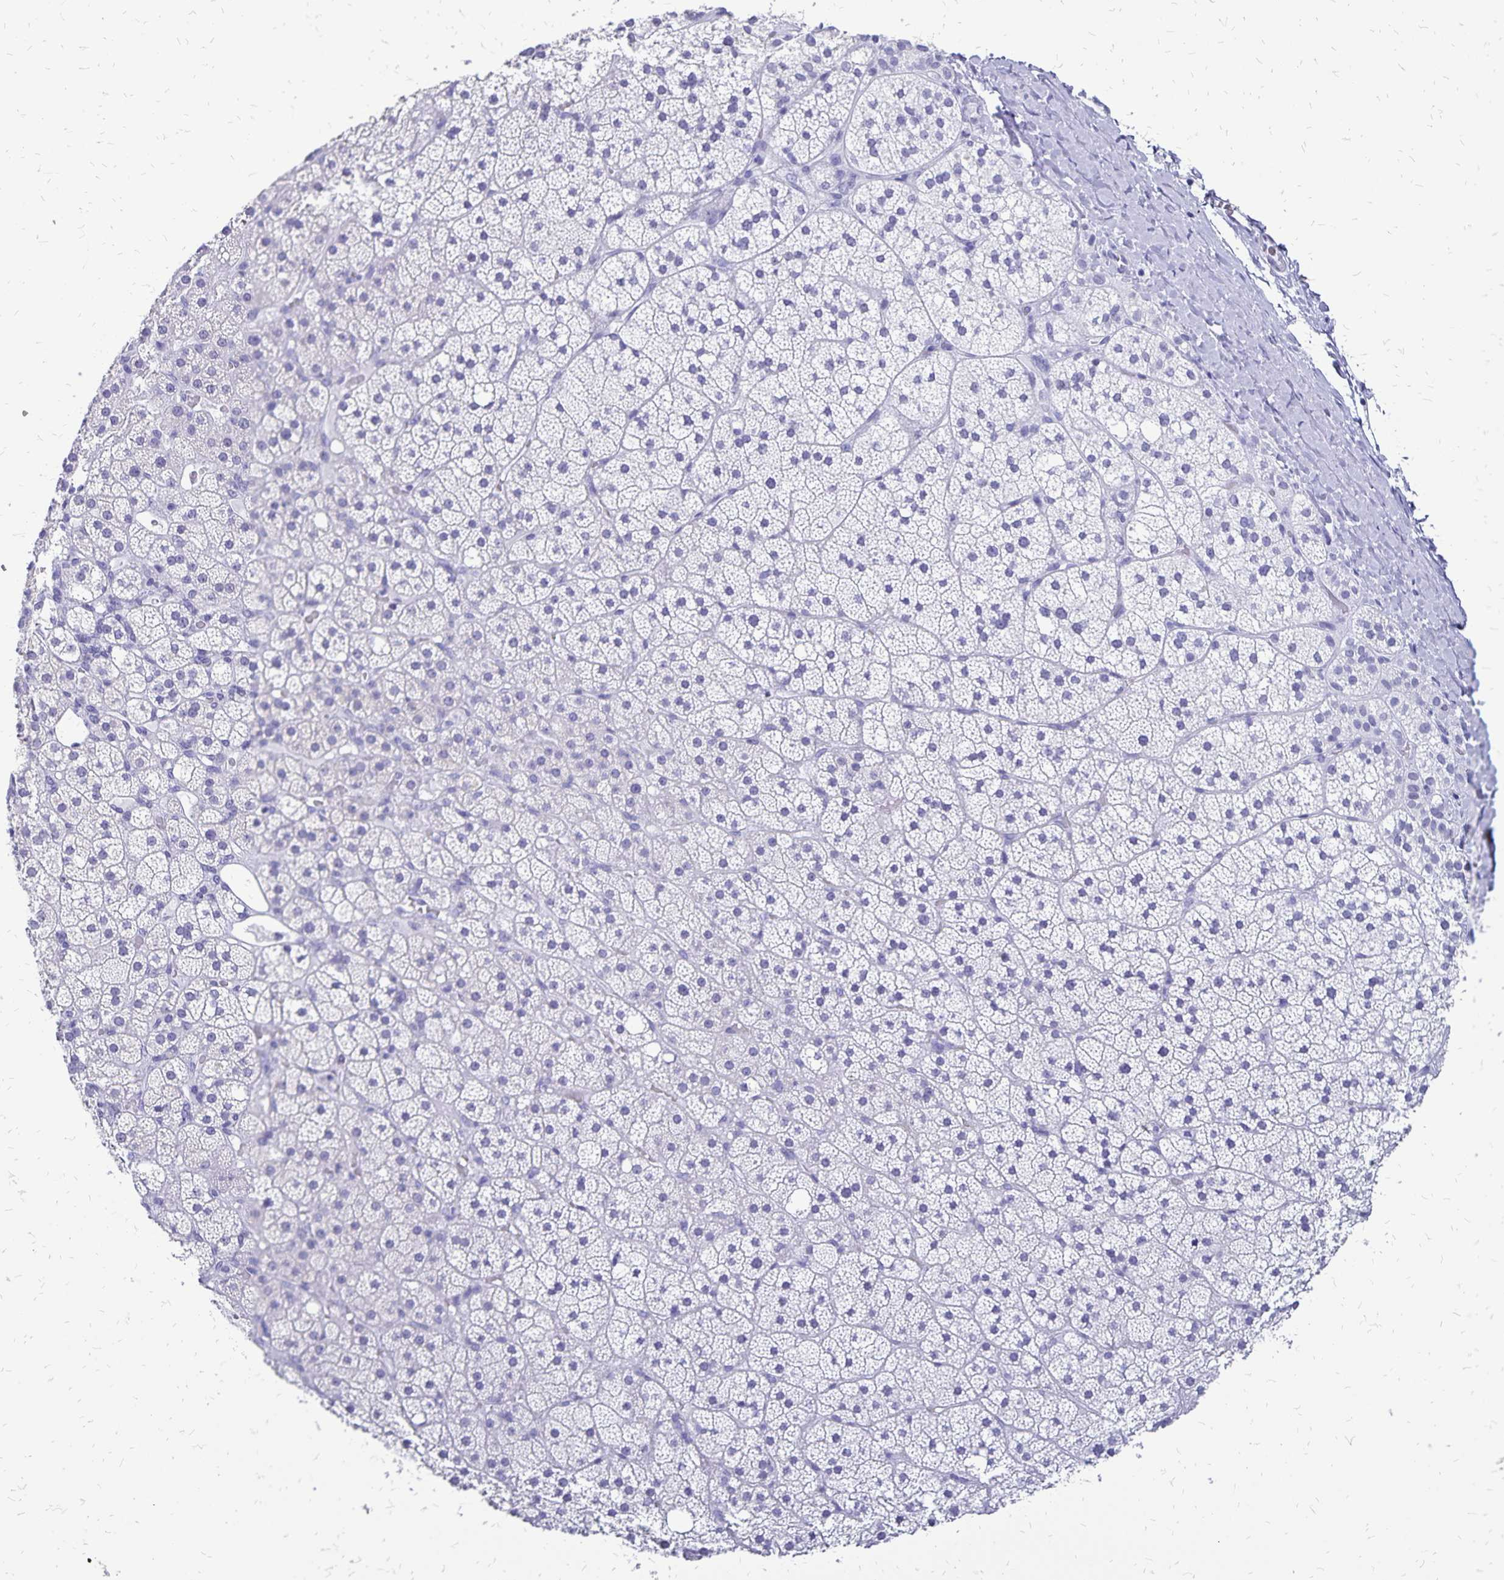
{"staining": {"intensity": "negative", "quantity": "none", "location": "none"}, "tissue": "adrenal gland", "cell_type": "Glandular cells", "image_type": "normal", "snomed": [{"axis": "morphology", "description": "Normal tissue, NOS"}, {"axis": "topography", "description": "Adrenal gland"}], "caption": "The photomicrograph exhibits no staining of glandular cells in unremarkable adrenal gland.", "gene": "HMGB3", "patient": {"sex": "male", "age": 53}}